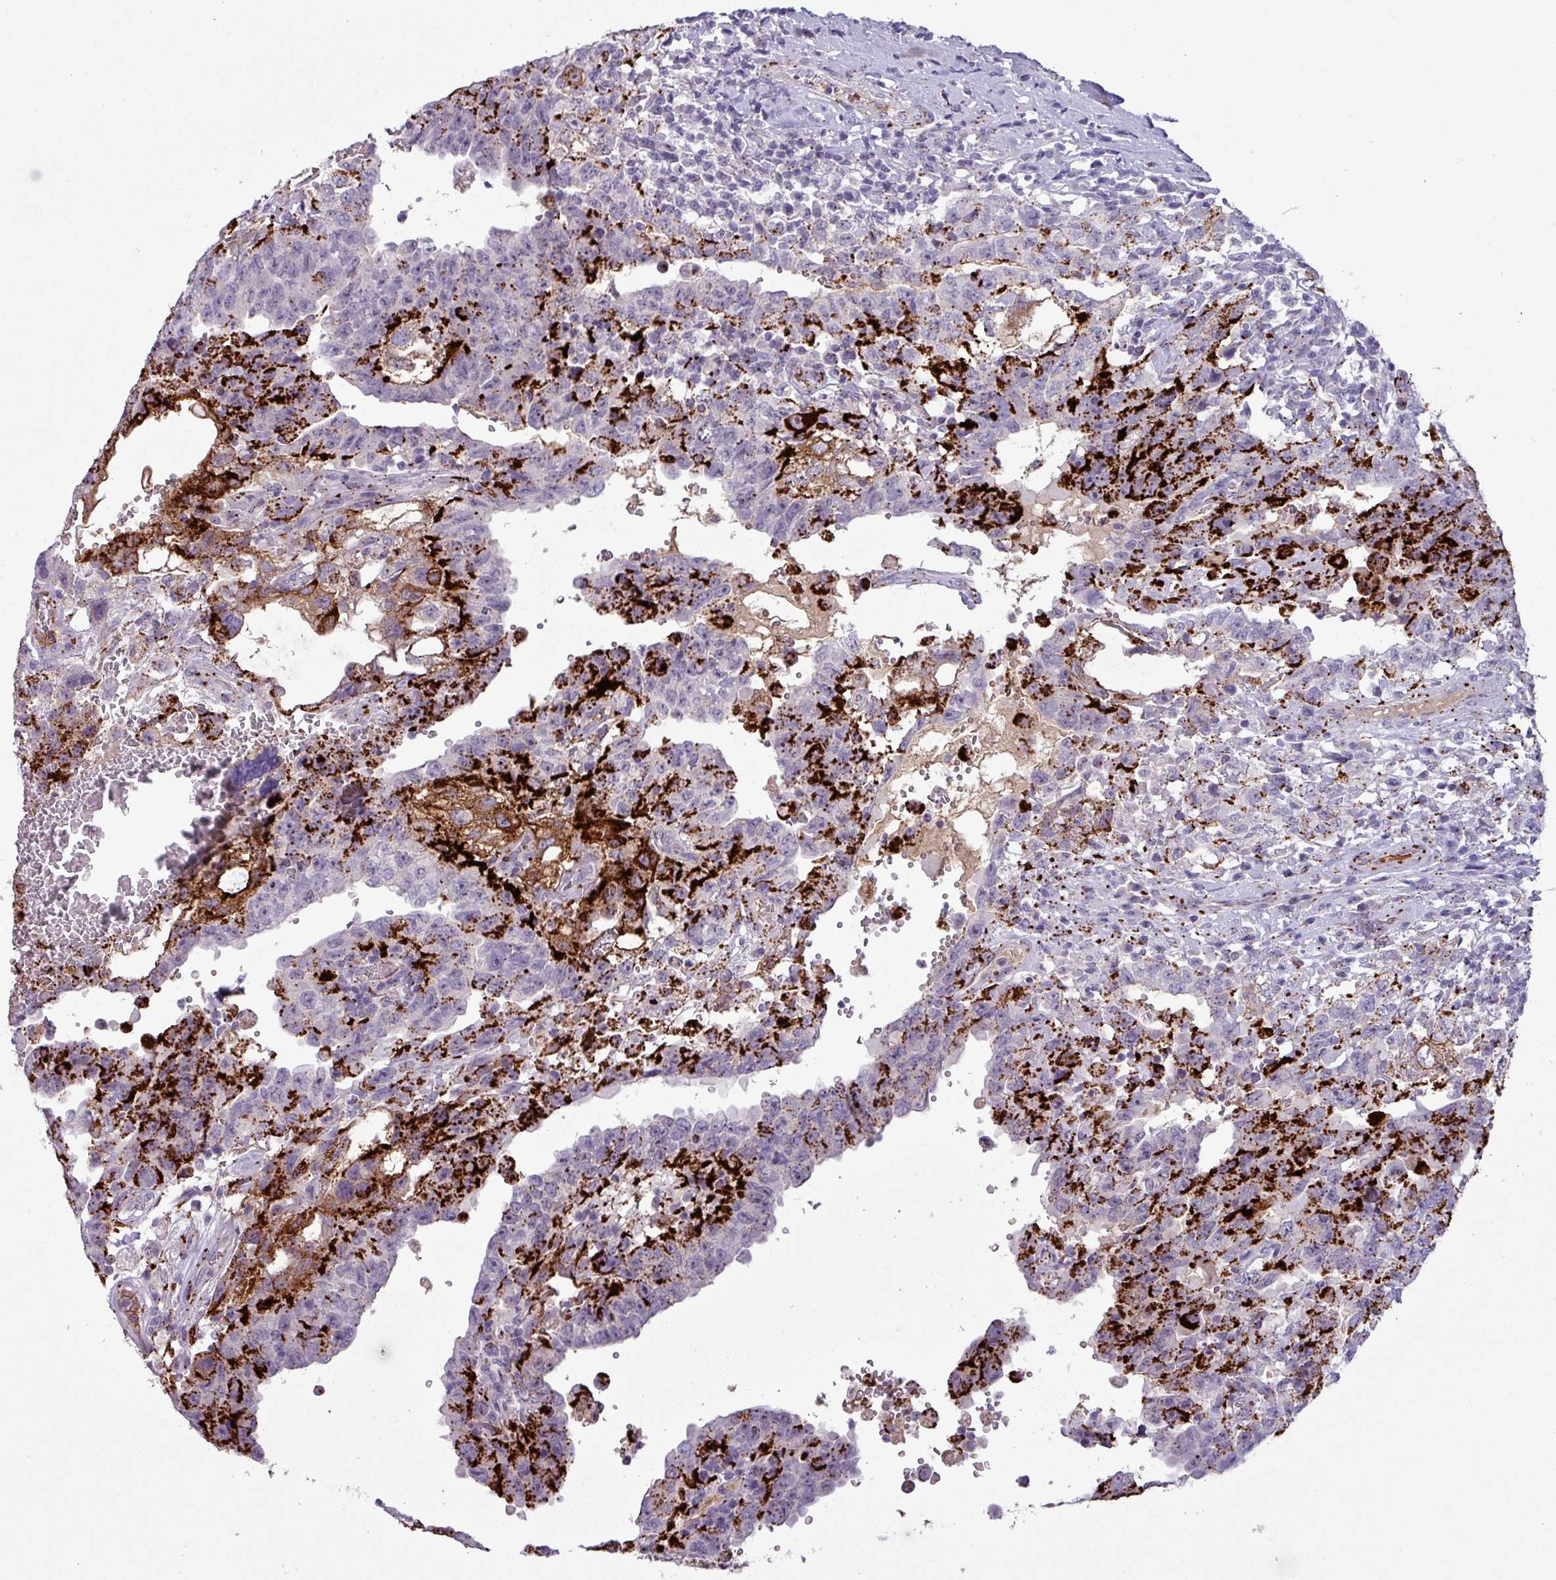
{"staining": {"intensity": "strong", "quantity": "25%-75%", "location": "cytoplasmic/membranous"}, "tissue": "testis cancer", "cell_type": "Tumor cells", "image_type": "cancer", "snomed": [{"axis": "morphology", "description": "Carcinoma, Embryonal, NOS"}, {"axis": "topography", "description": "Testis"}], "caption": "Embryonal carcinoma (testis) stained for a protein (brown) reveals strong cytoplasmic/membranous positive expression in approximately 25%-75% of tumor cells.", "gene": "PLIN2", "patient": {"sex": "male", "age": 26}}